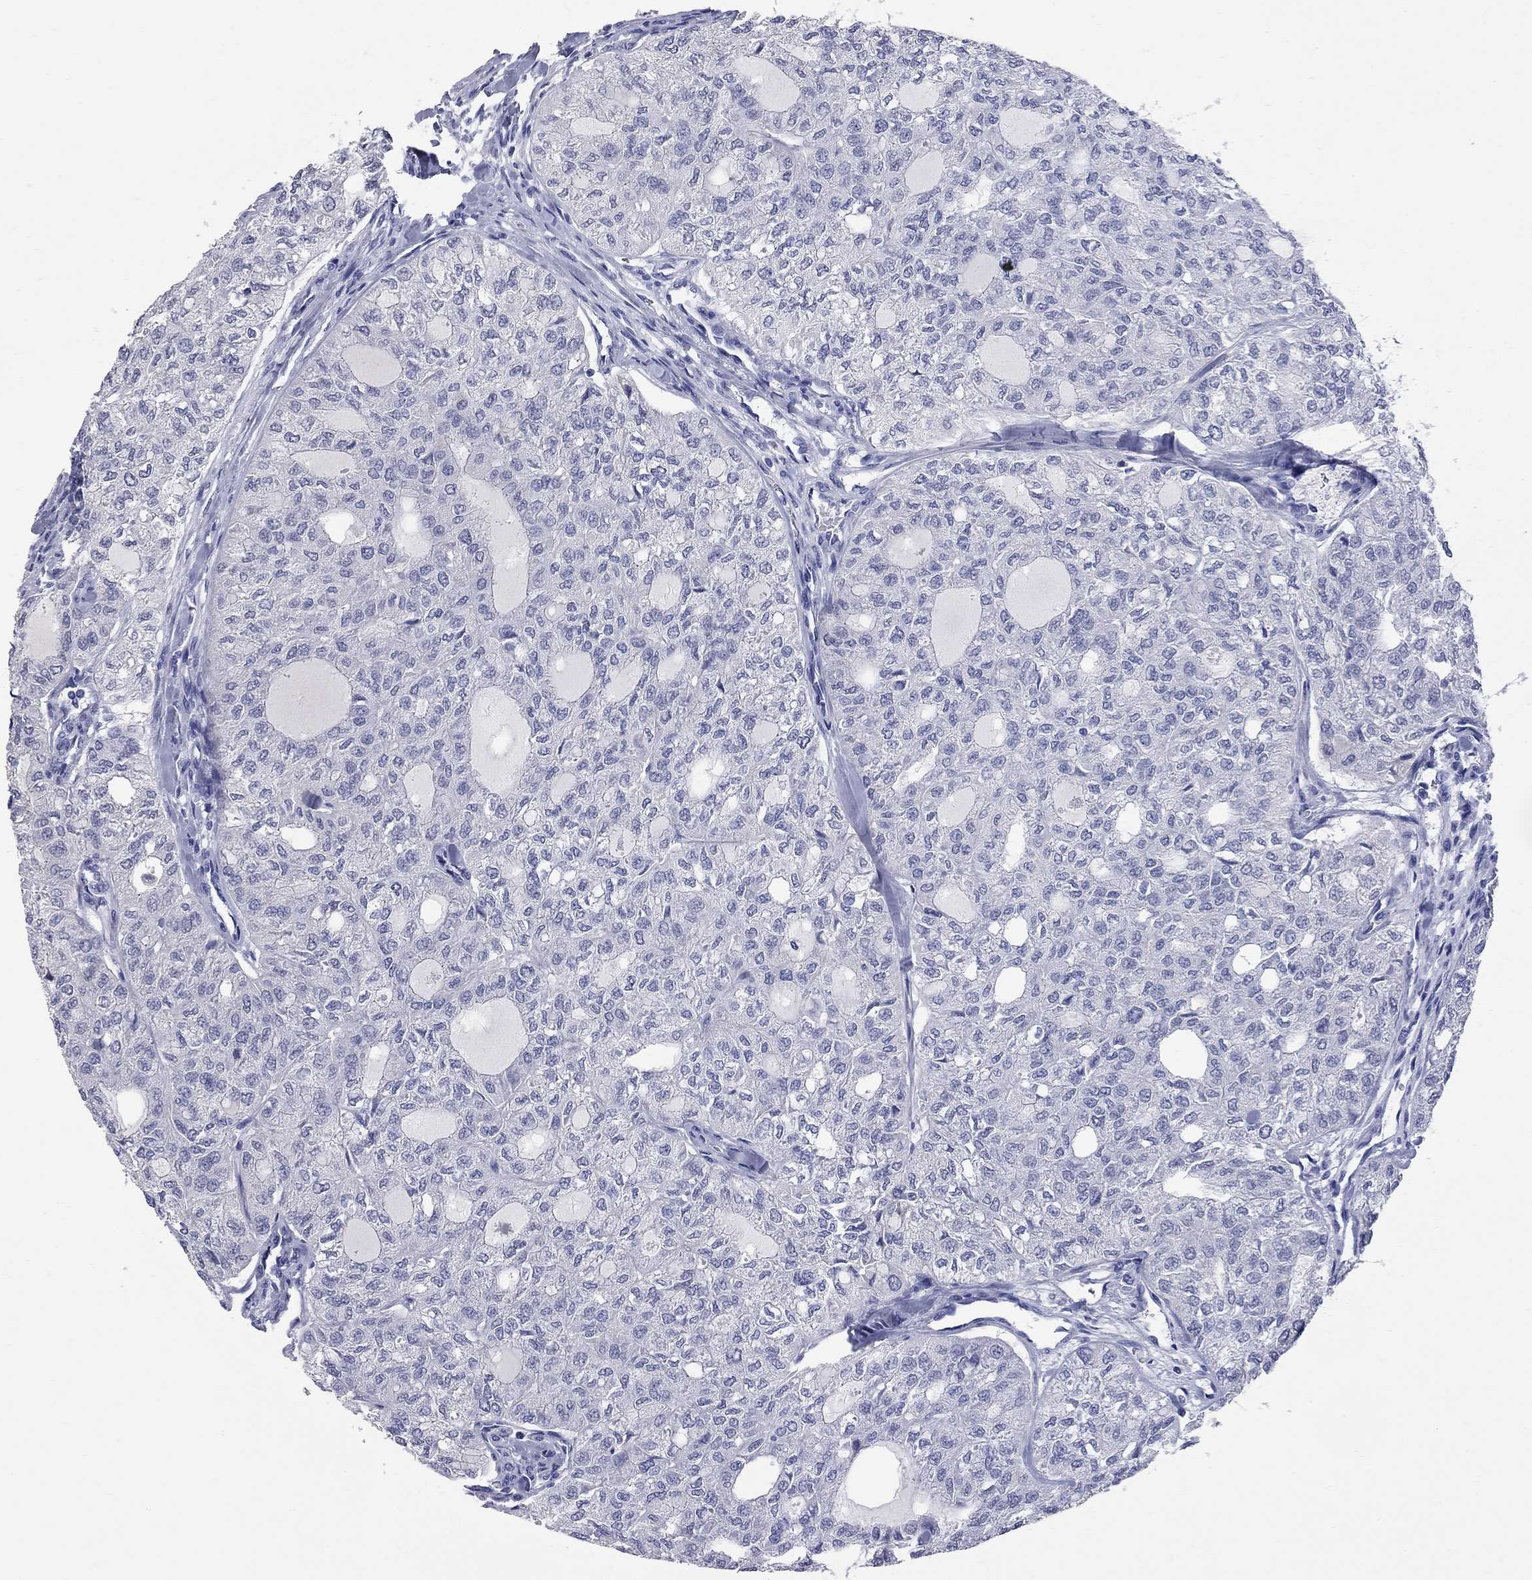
{"staining": {"intensity": "negative", "quantity": "none", "location": "none"}, "tissue": "thyroid cancer", "cell_type": "Tumor cells", "image_type": "cancer", "snomed": [{"axis": "morphology", "description": "Follicular adenoma carcinoma, NOS"}, {"axis": "topography", "description": "Thyroid gland"}], "caption": "Immunohistochemical staining of thyroid cancer displays no significant expression in tumor cells.", "gene": "FAM221B", "patient": {"sex": "male", "age": 75}}